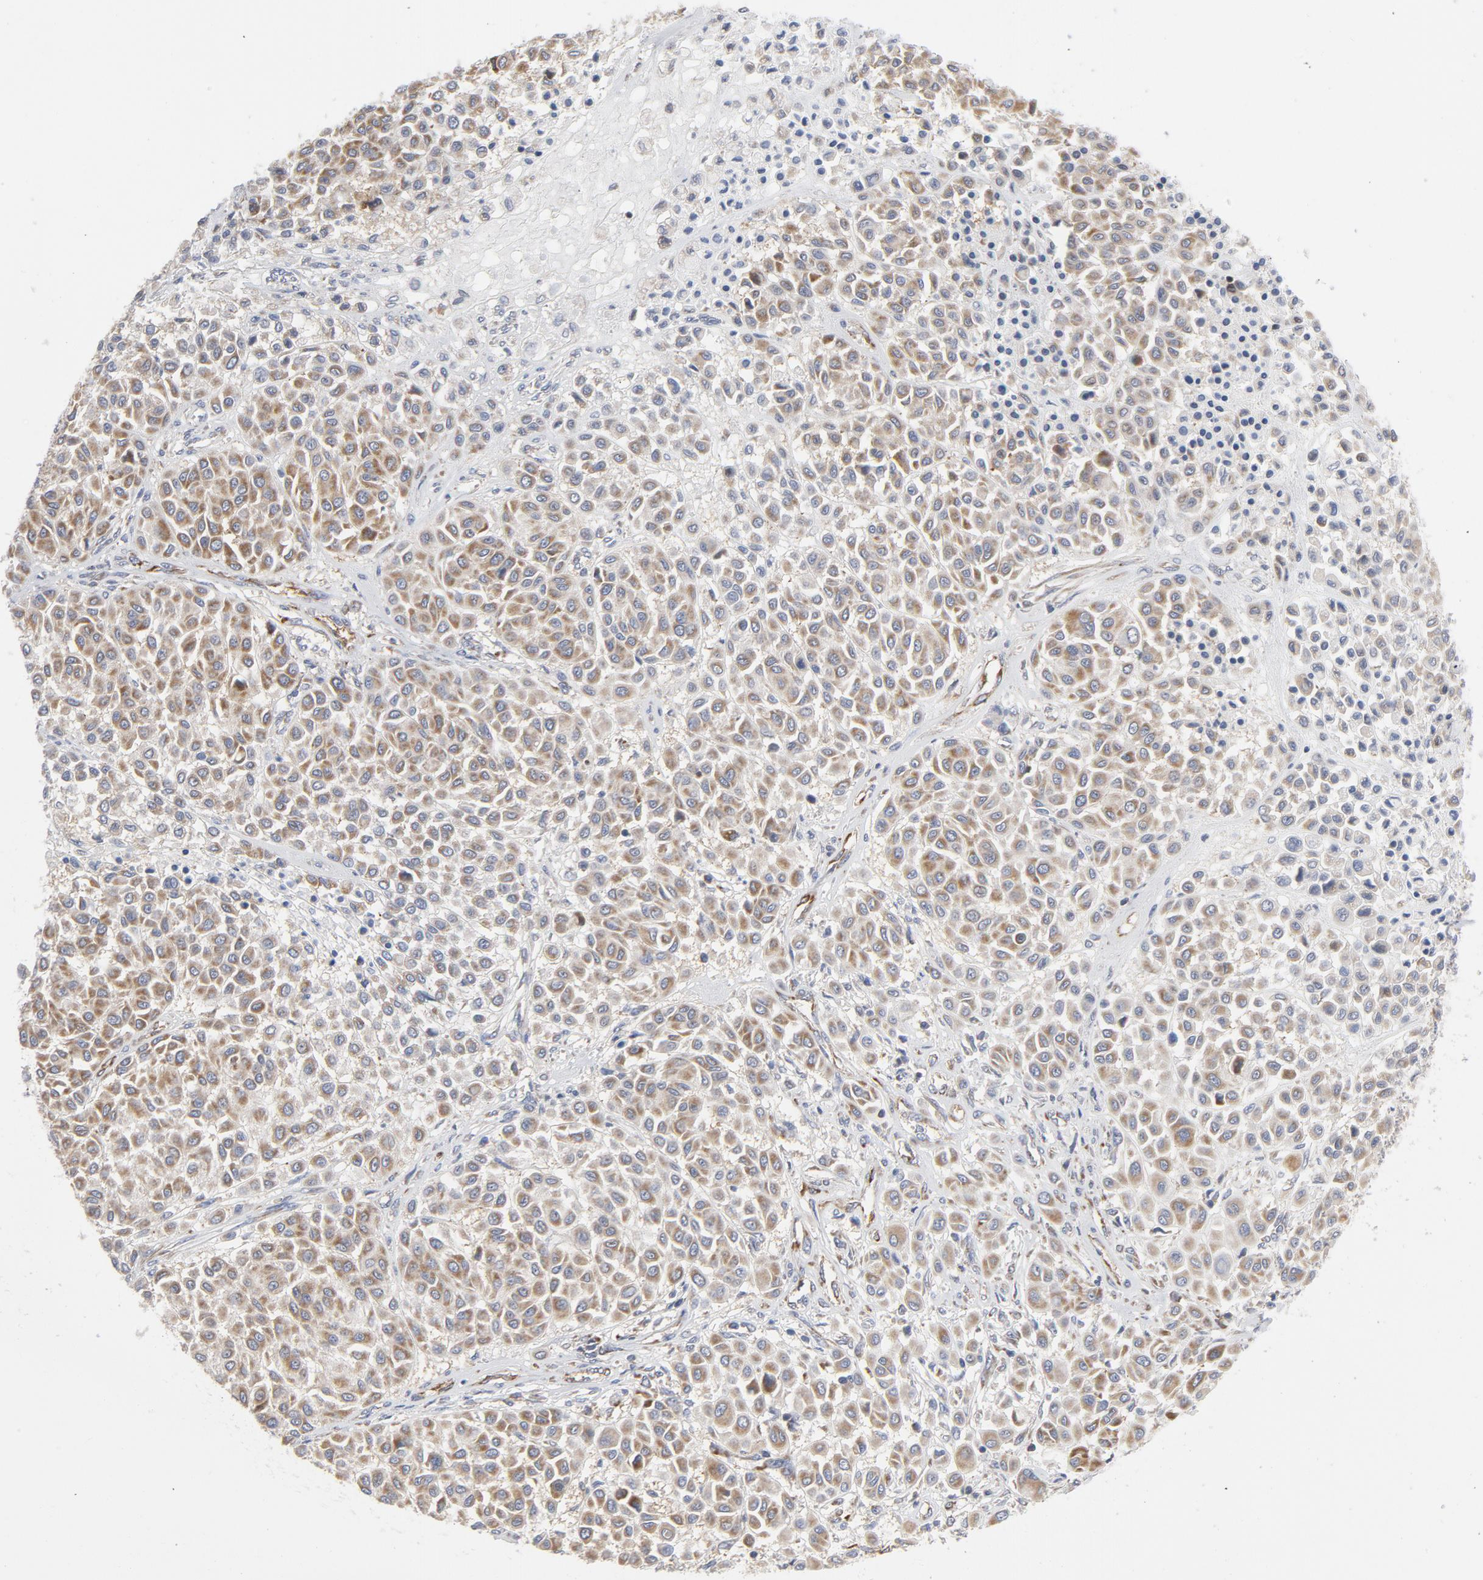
{"staining": {"intensity": "weak", "quantity": ">75%", "location": "cytoplasmic/membranous"}, "tissue": "melanoma", "cell_type": "Tumor cells", "image_type": "cancer", "snomed": [{"axis": "morphology", "description": "Malignant melanoma, Metastatic site"}, {"axis": "topography", "description": "Soft tissue"}], "caption": "An image of melanoma stained for a protein exhibits weak cytoplasmic/membranous brown staining in tumor cells.", "gene": "OXA1L", "patient": {"sex": "male", "age": 41}}